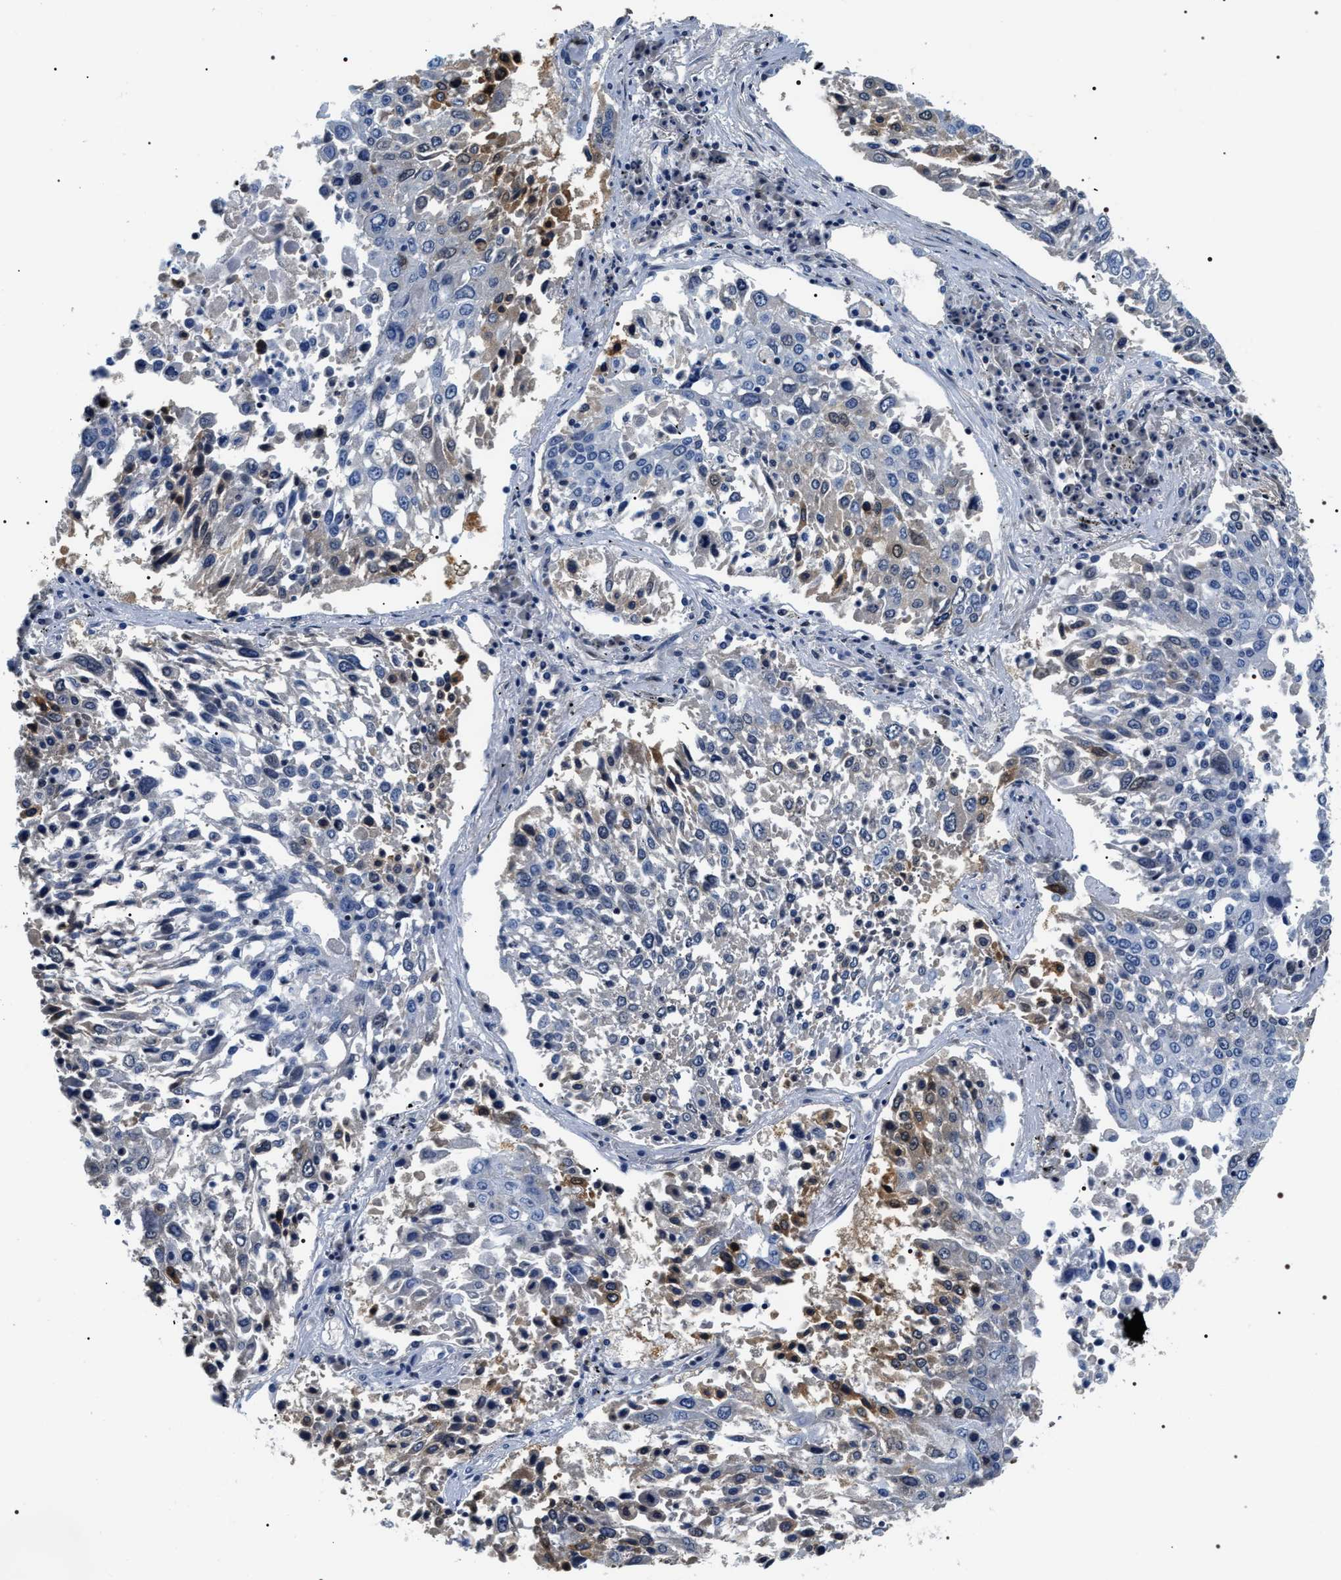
{"staining": {"intensity": "negative", "quantity": "none", "location": "none"}, "tissue": "lung cancer", "cell_type": "Tumor cells", "image_type": "cancer", "snomed": [{"axis": "morphology", "description": "Squamous cell carcinoma, NOS"}, {"axis": "topography", "description": "Lung"}], "caption": "The histopathology image shows no significant expression in tumor cells of lung cancer (squamous cell carcinoma). The staining was performed using DAB (3,3'-diaminobenzidine) to visualize the protein expression in brown, while the nuclei were stained in blue with hematoxylin (Magnification: 20x).", "gene": "BAG2", "patient": {"sex": "male", "age": 65}}